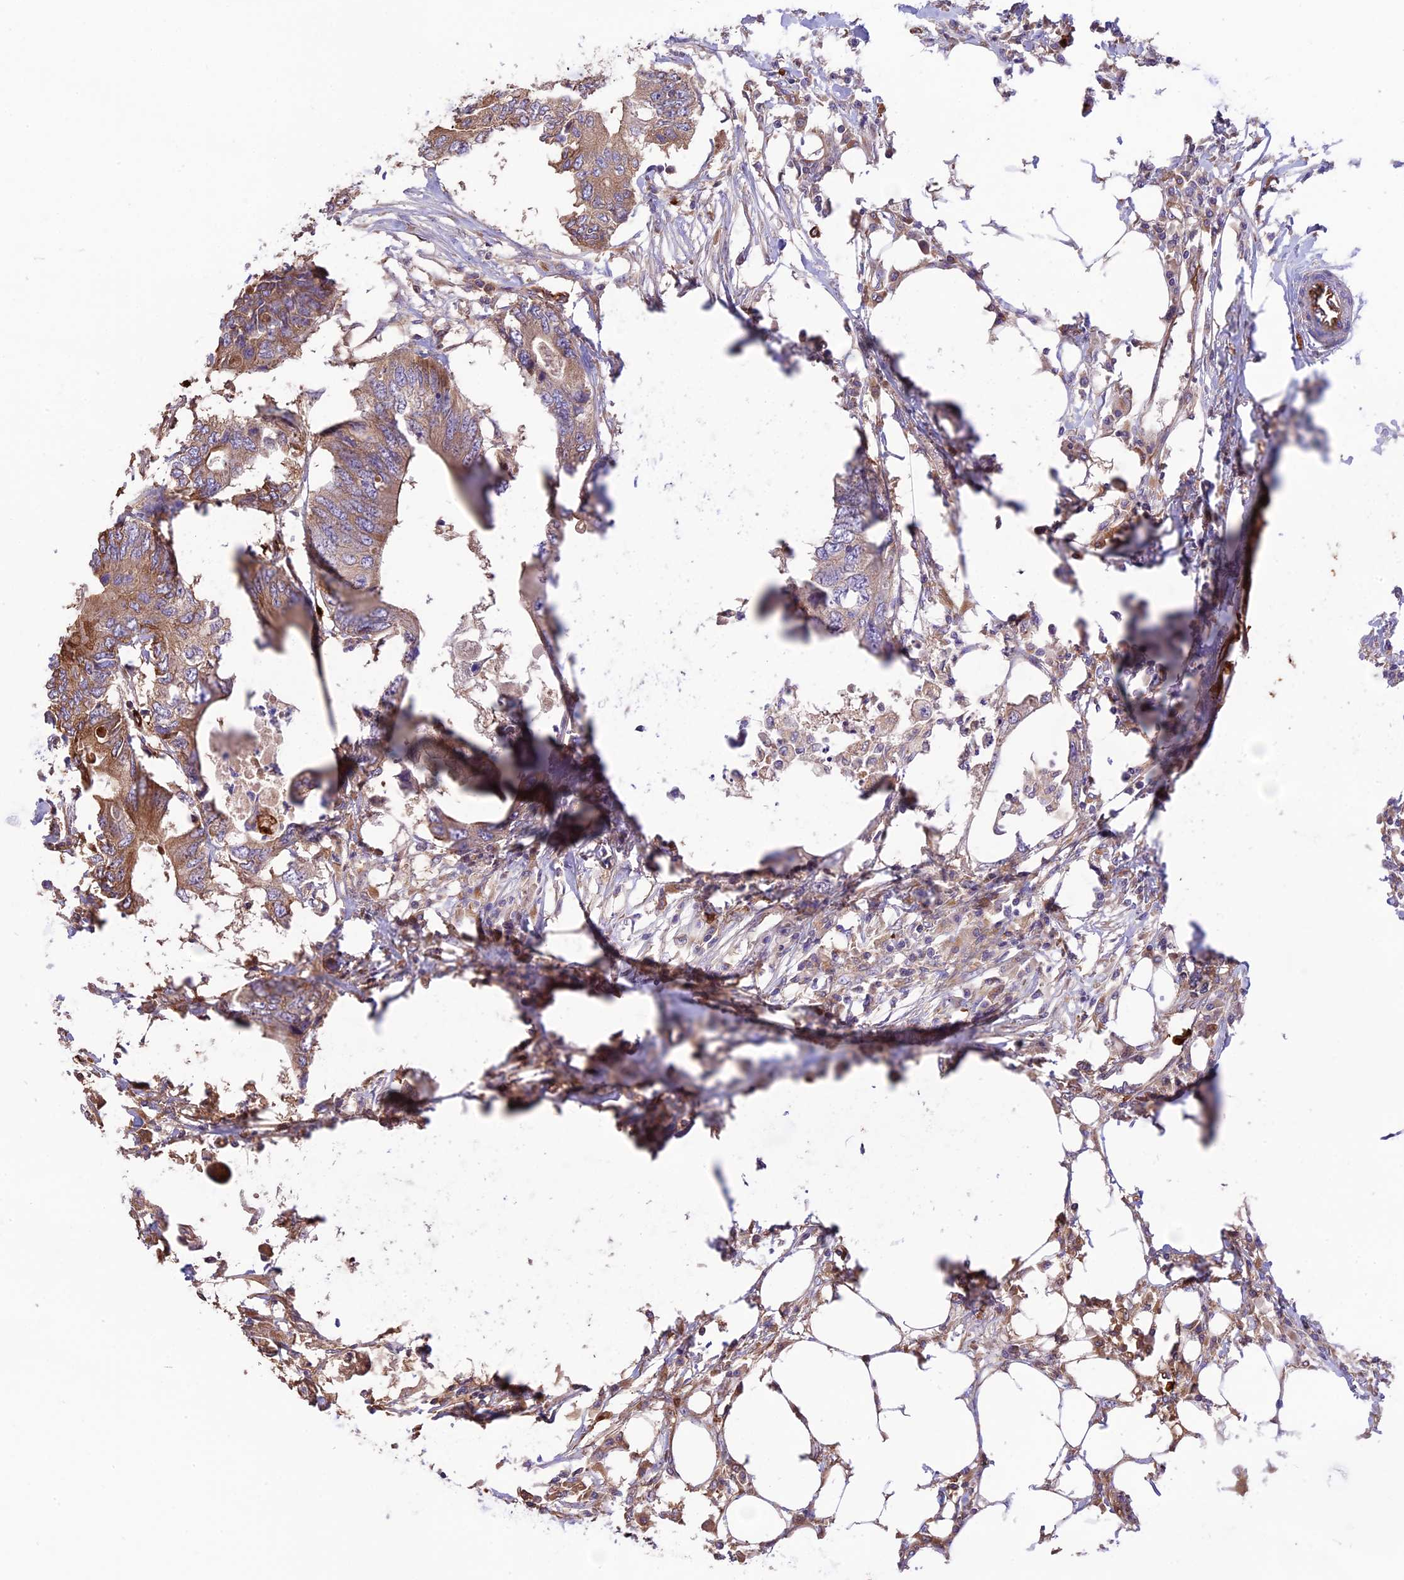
{"staining": {"intensity": "moderate", "quantity": ">75%", "location": "cytoplasmic/membranous"}, "tissue": "colorectal cancer", "cell_type": "Tumor cells", "image_type": "cancer", "snomed": [{"axis": "morphology", "description": "Adenocarcinoma, NOS"}, {"axis": "topography", "description": "Colon"}], "caption": "Colorectal cancer (adenocarcinoma) stained for a protein shows moderate cytoplasmic/membranous positivity in tumor cells.", "gene": "TTC4", "patient": {"sex": "male", "age": 71}}